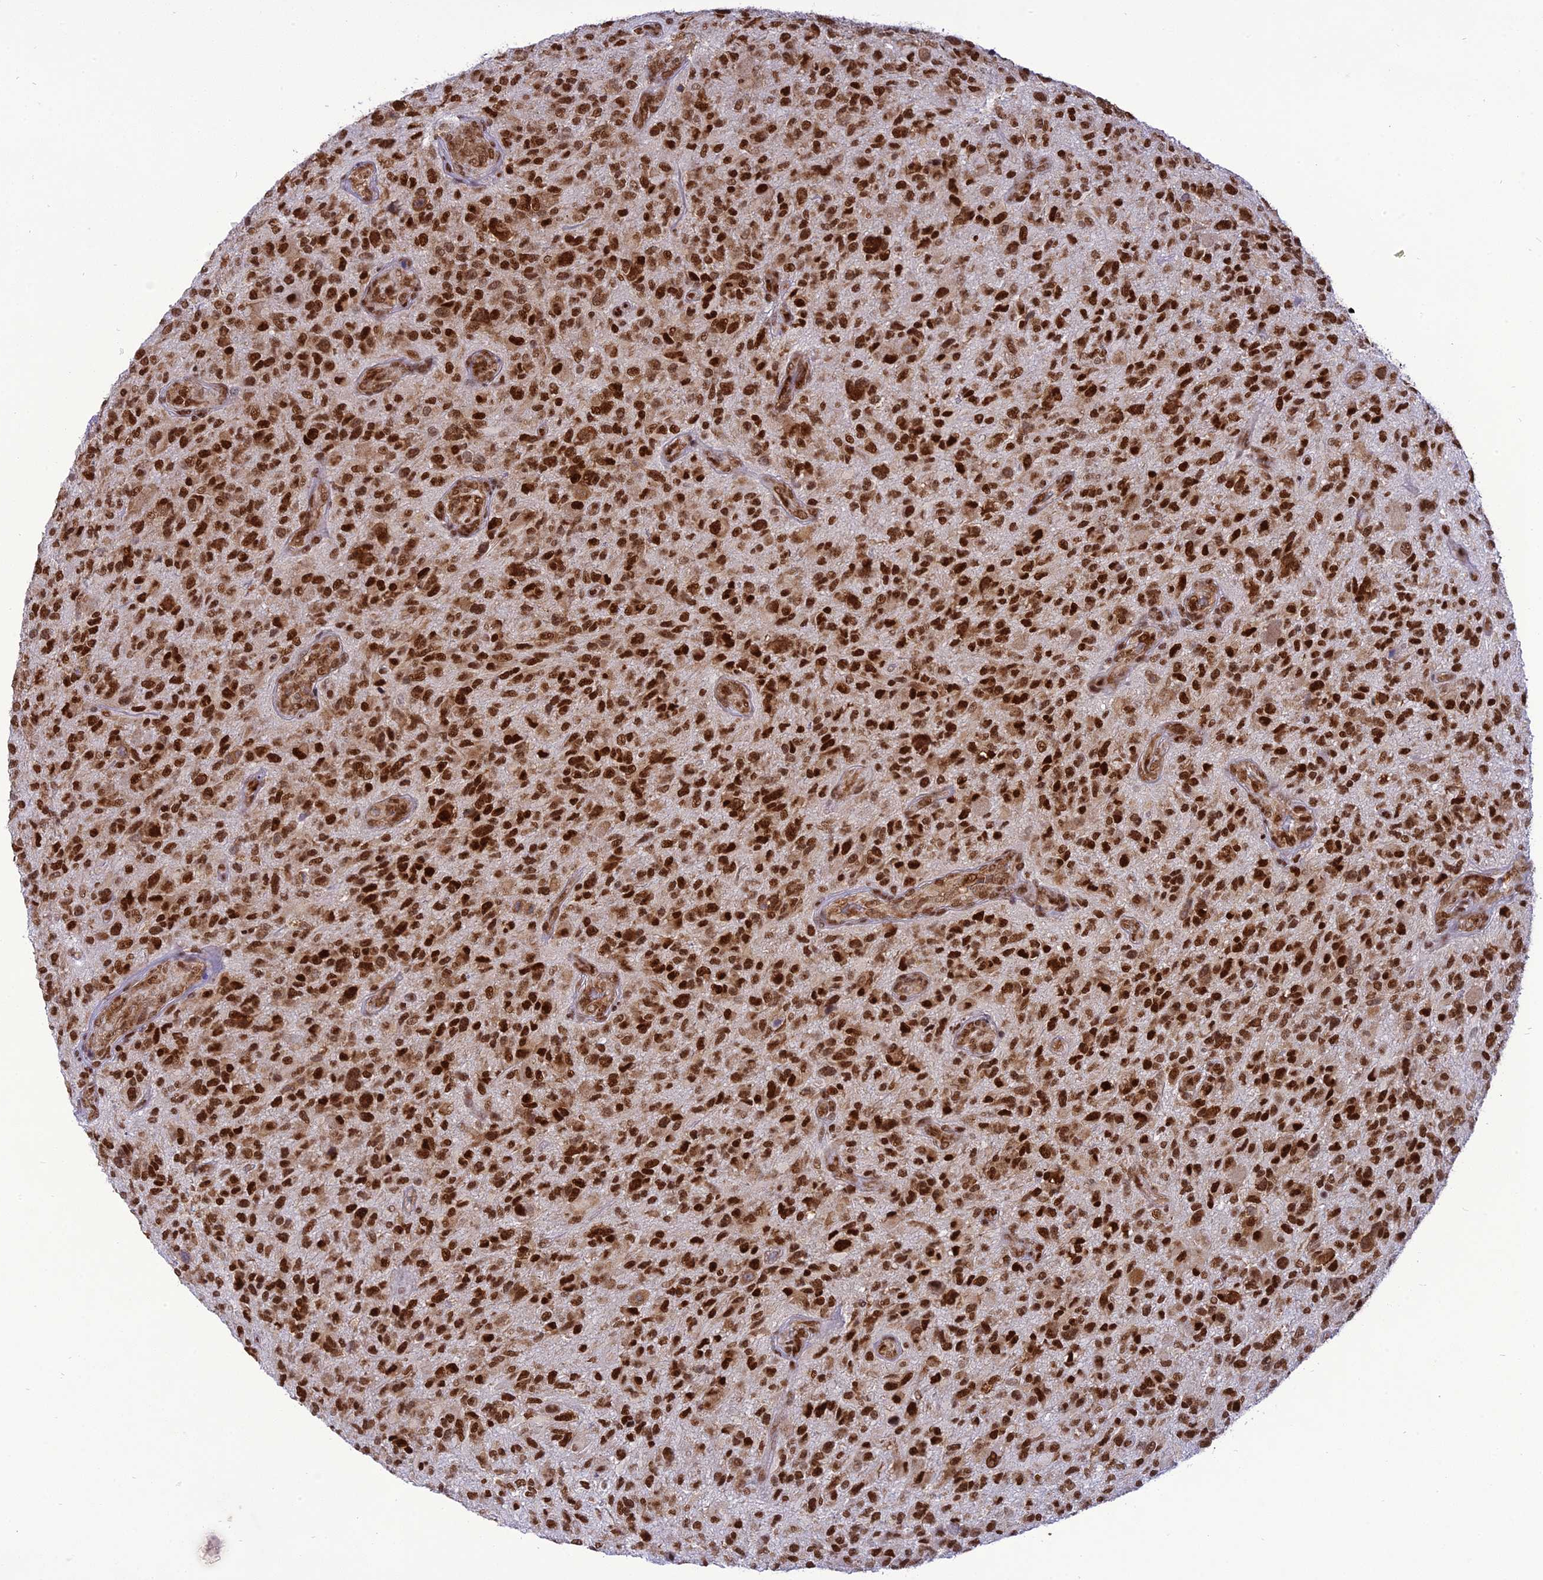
{"staining": {"intensity": "strong", "quantity": ">75%", "location": "nuclear"}, "tissue": "glioma", "cell_type": "Tumor cells", "image_type": "cancer", "snomed": [{"axis": "morphology", "description": "Glioma, malignant, High grade"}, {"axis": "topography", "description": "Brain"}], "caption": "A photomicrograph of malignant high-grade glioma stained for a protein shows strong nuclear brown staining in tumor cells. Ihc stains the protein in brown and the nuclei are stained blue.", "gene": "DDX1", "patient": {"sex": "male", "age": 47}}